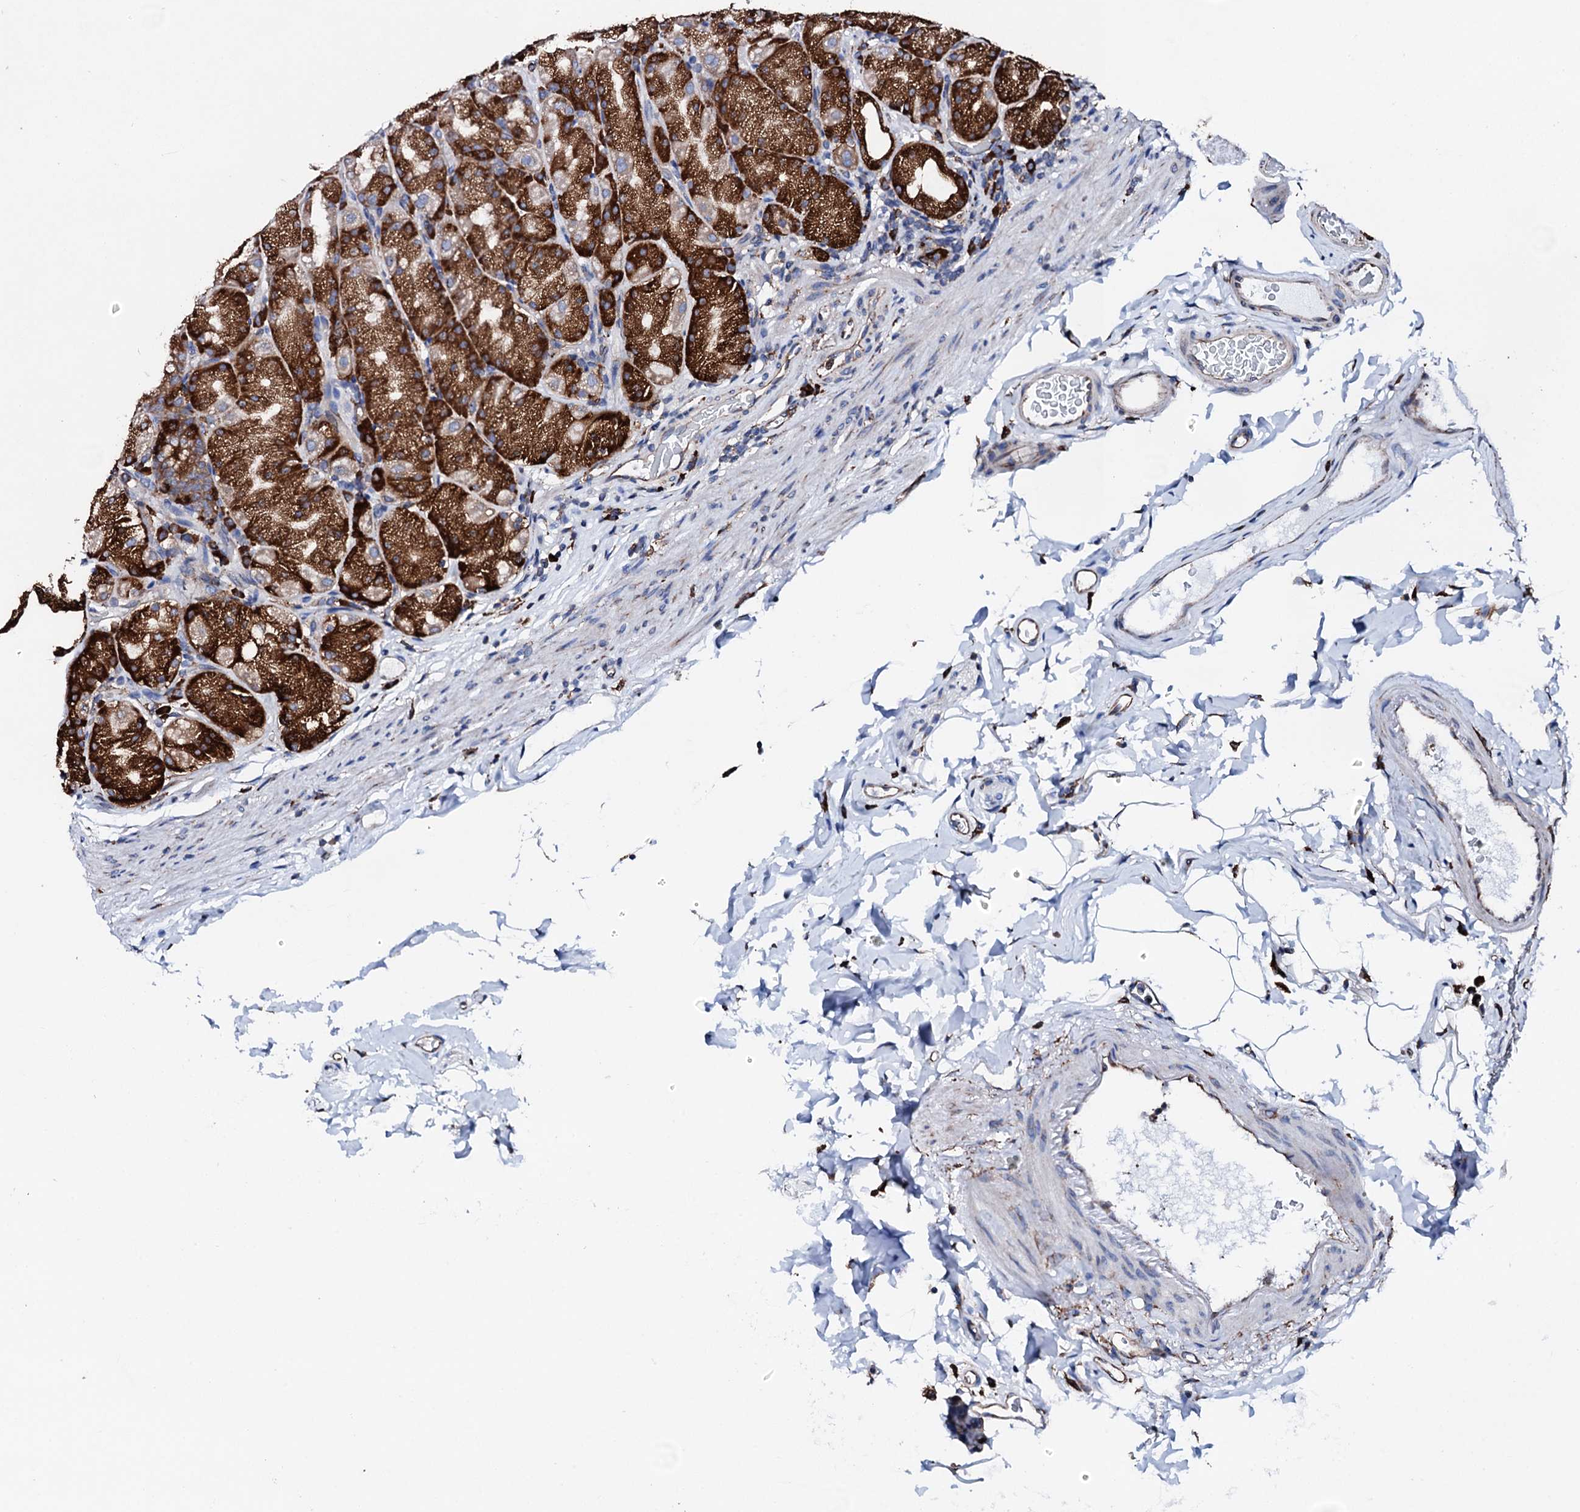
{"staining": {"intensity": "strong", "quantity": ">75%", "location": "cytoplasmic/membranous"}, "tissue": "stomach", "cell_type": "Glandular cells", "image_type": "normal", "snomed": [{"axis": "morphology", "description": "Normal tissue, NOS"}, {"axis": "topography", "description": "Stomach, upper"}], "caption": "This image displays benign stomach stained with immunohistochemistry to label a protein in brown. The cytoplasmic/membranous of glandular cells show strong positivity for the protein. Nuclei are counter-stained blue.", "gene": "AMDHD1", "patient": {"sex": "male", "age": 68}}